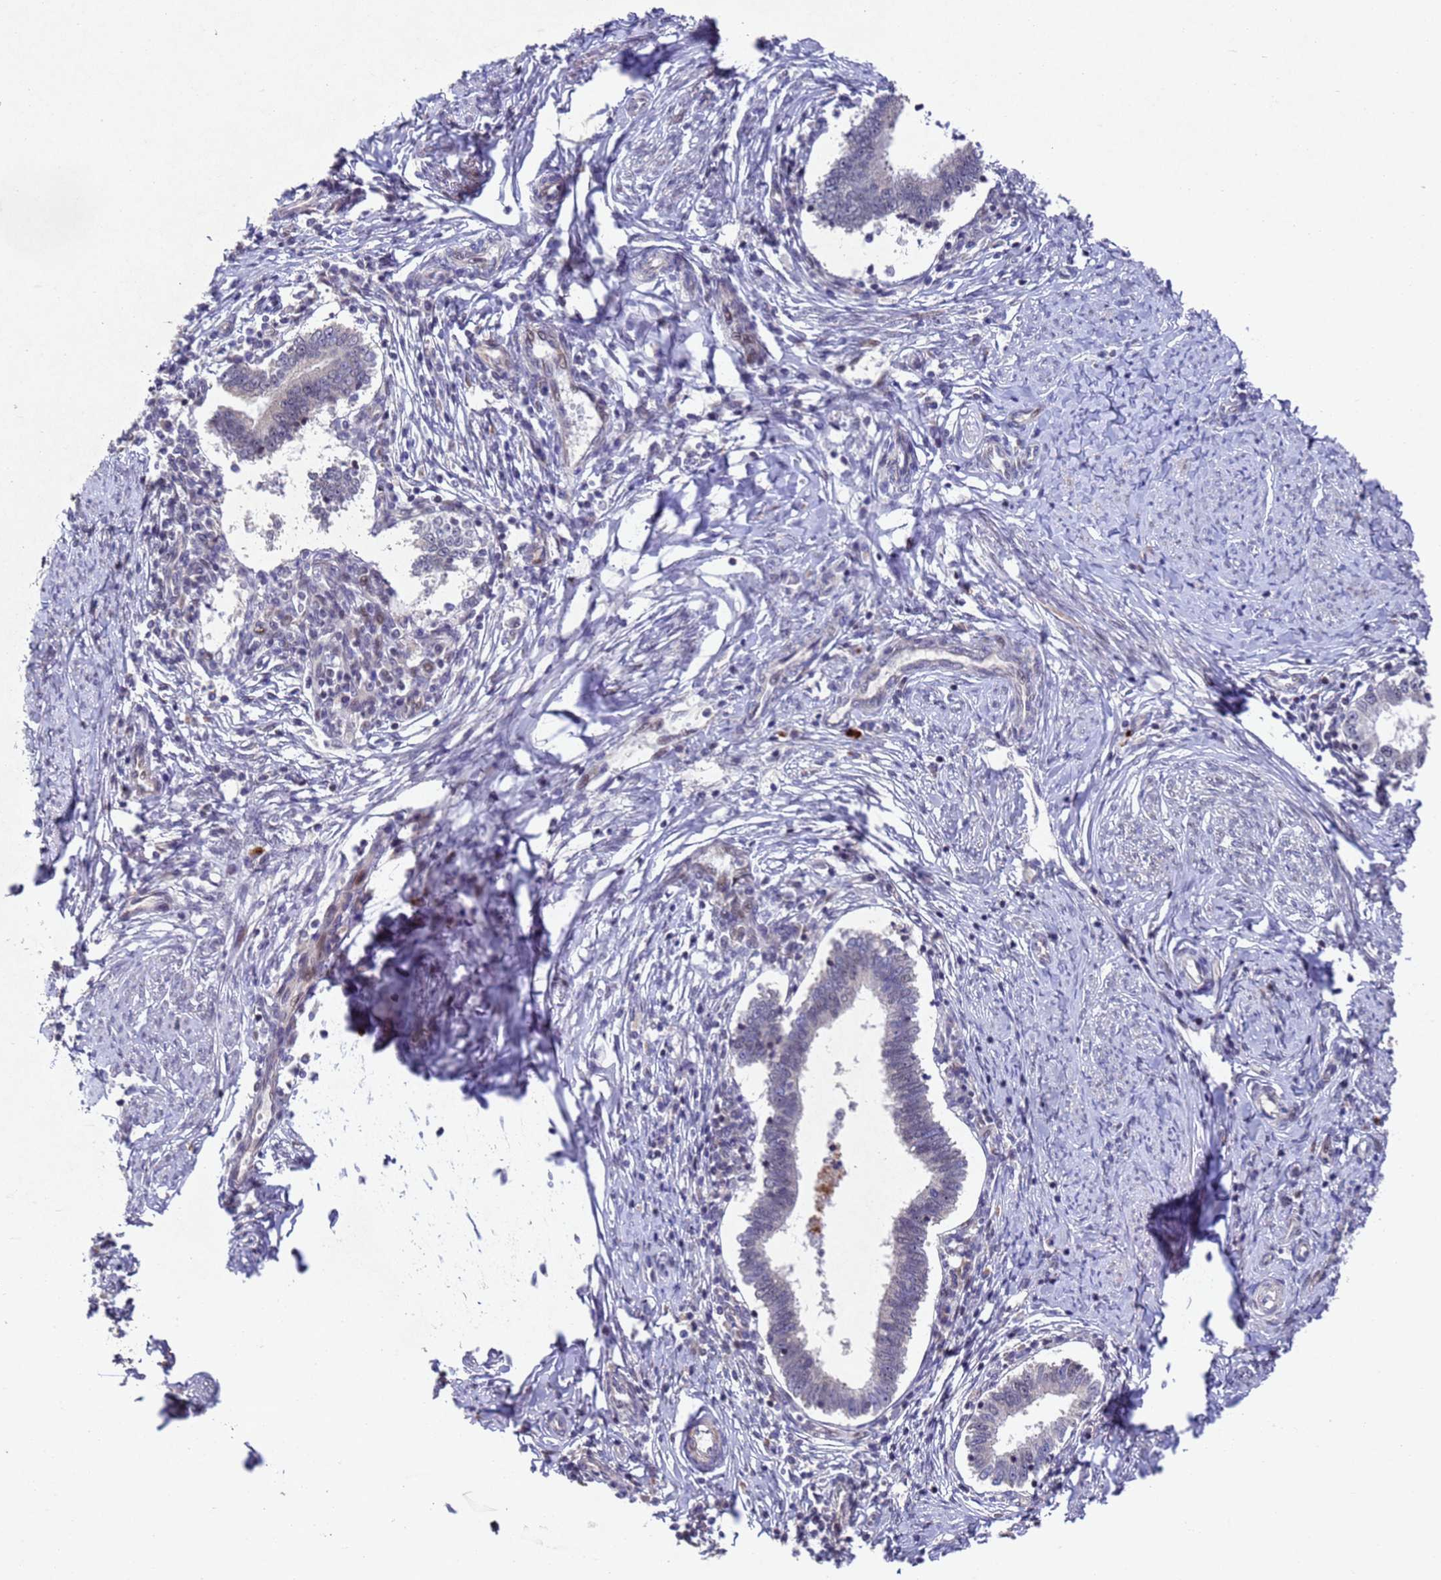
{"staining": {"intensity": "negative", "quantity": "none", "location": "none"}, "tissue": "cervical cancer", "cell_type": "Tumor cells", "image_type": "cancer", "snomed": [{"axis": "morphology", "description": "Adenocarcinoma, NOS"}, {"axis": "topography", "description": "Cervix"}], "caption": "Cervical adenocarcinoma was stained to show a protein in brown. There is no significant expression in tumor cells.", "gene": "TBK1", "patient": {"sex": "female", "age": 36}}